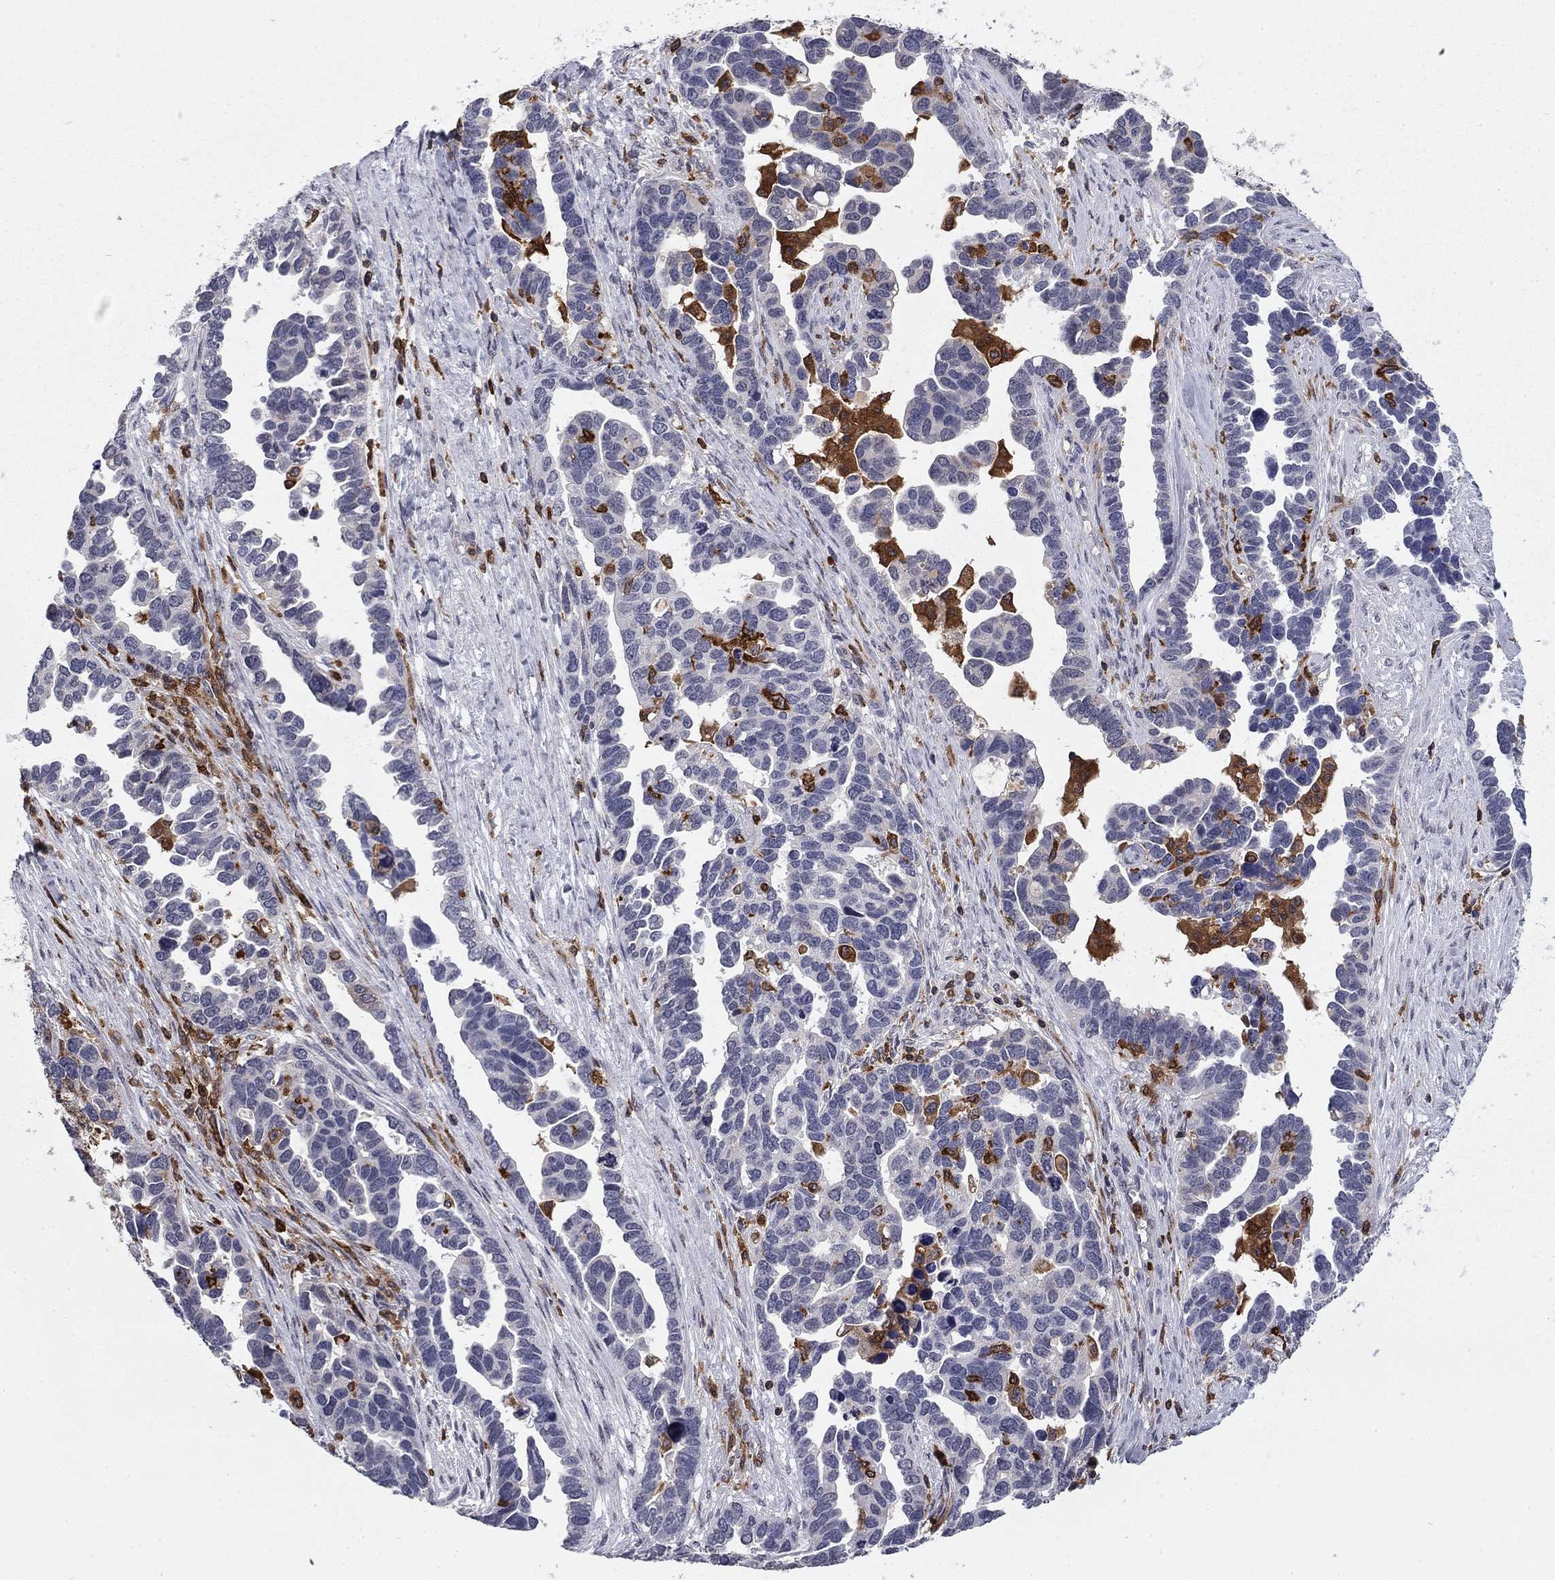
{"staining": {"intensity": "negative", "quantity": "none", "location": "none"}, "tissue": "ovarian cancer", "cell_type": "Tumor cells", "image_type": "cancer", "snomed": [{"axis": "morphology", "description": "Cystadenocarcinoma, serous, NOS"}, {"axis": "topography", "description": "Ovary"}], "caption": "There is no significant positivity in tumor cells of ovarian cancer (serous cystadenocarcinoma).", "gene": "PLCB2", "patient": {"sex": "female", "age": 54}}